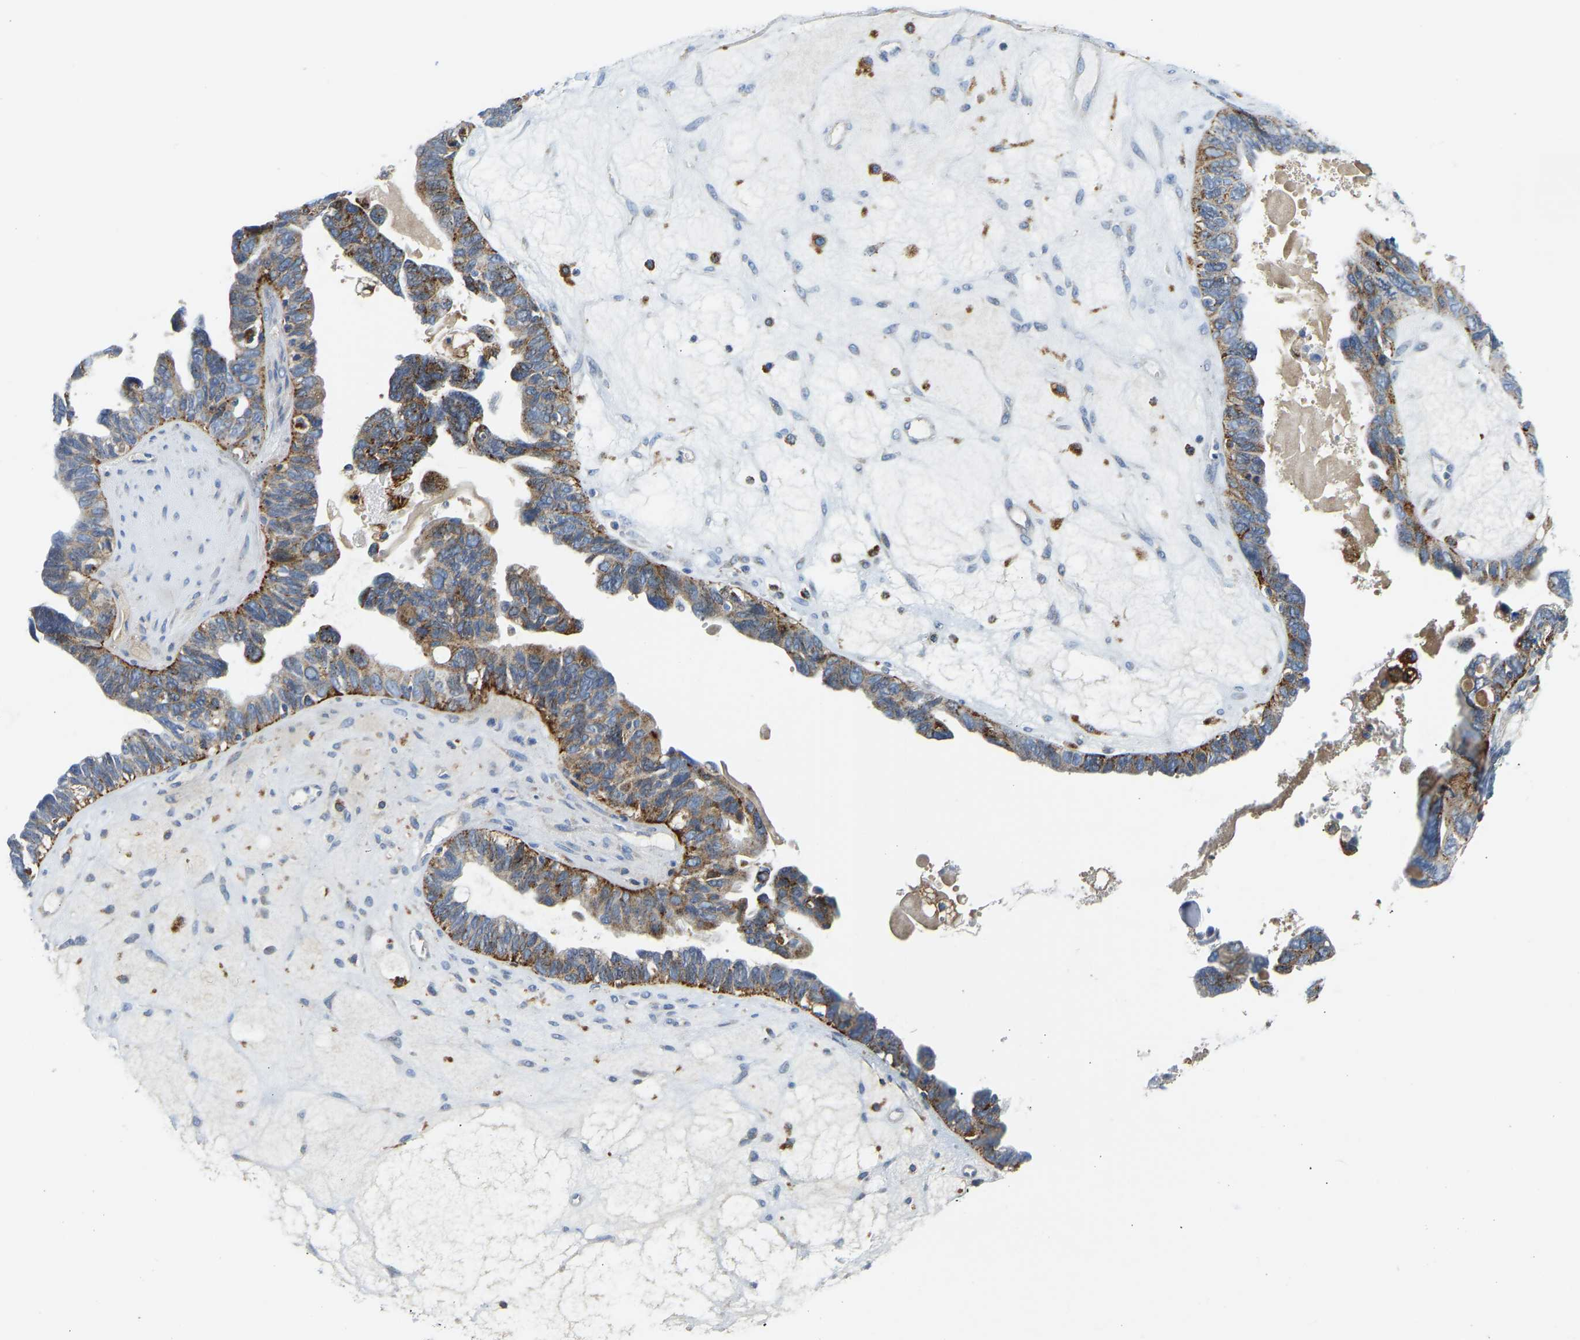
{"staining": {"intensity": "moderate", "quantity": ">75%", "location": "cytoplasmic/membranous"}, "tissue": "ovarian cancer", "cell_type": "Tumor cells", "image_type": "cancer", "snomed": [{"axis": "morphology", "description": "Cystadenocarcinoma, serous, NOS"}, {"axis": "topography", "description": "Ovary"}], "caption": "IHC of human ovarian cancer exhibits medium levels of moderate cytoplasmic/membranous positivity in approximately >75% of tumor cells. The staining was performed using DAB (3,3'-diaminobenzidine) to visualize the protein expression in brown, while the nuclei were stained in blue with hematoxylin (Magnification: 20x).", "gene": "ATP6V1E1", "patient": {"sex": "female", "age": 79}}